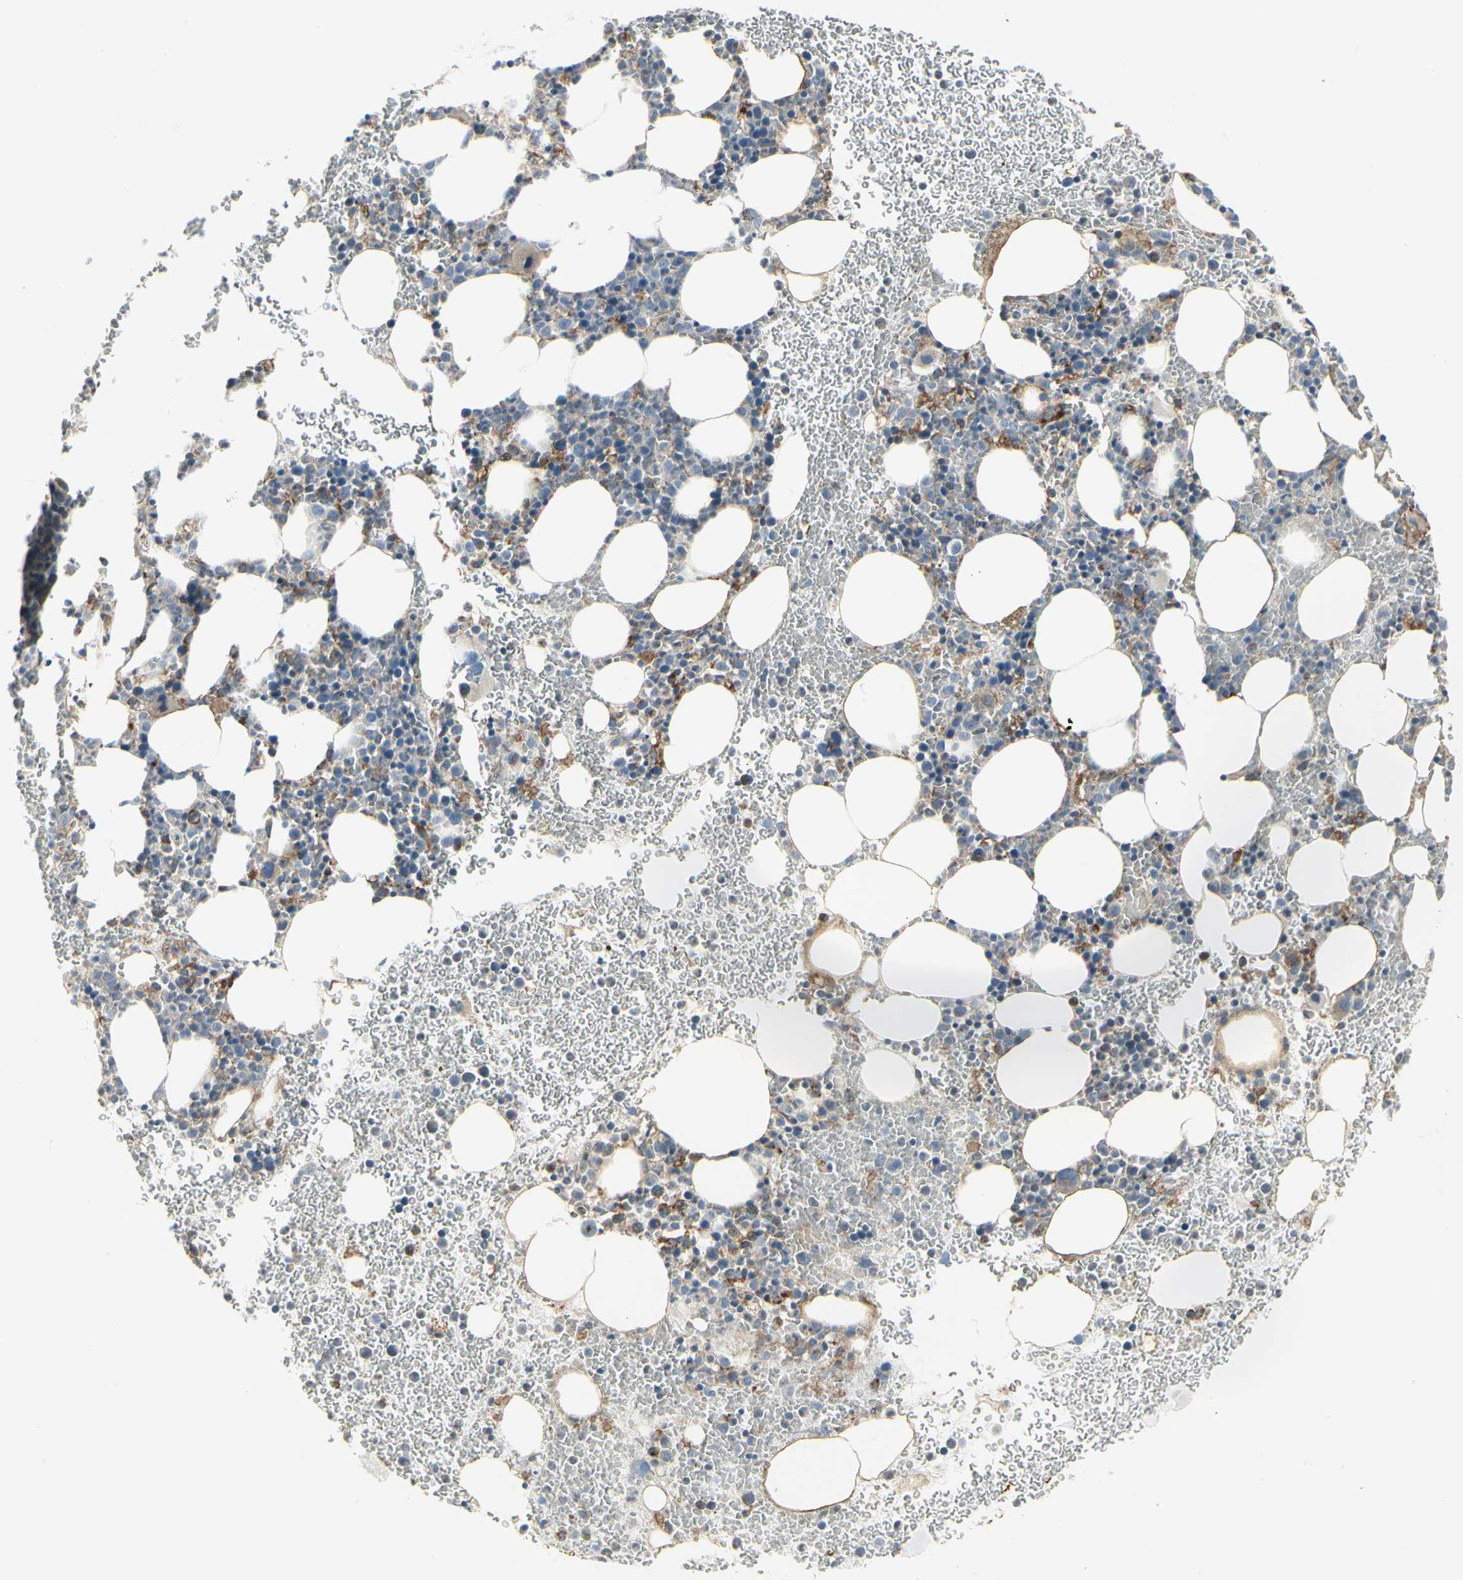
{"staining": {"intensity": "moderate", "quantity": "<25%", "location": "cytoplasmic/membranous"}, "tissue": "bone marrow", "cell_type": "Hematopoietic cells", "image_type": "normal", "snomed": [{"axis": "morphology", "description": "Normal tissue, NOS"}, {"axis": "morphology", "description": "Inflammation, NOS"}, {"axis": "topography", "description": "Bone marrow"}], "caption": "Brown immunohistochemical staining in benign human bone marrow displays moderate cytoplasmic/membranous staining in about <25% of hematopoietic cells.", "gene": "ATP6V1B2", "patient": {"sex": "female", "age": 54}}